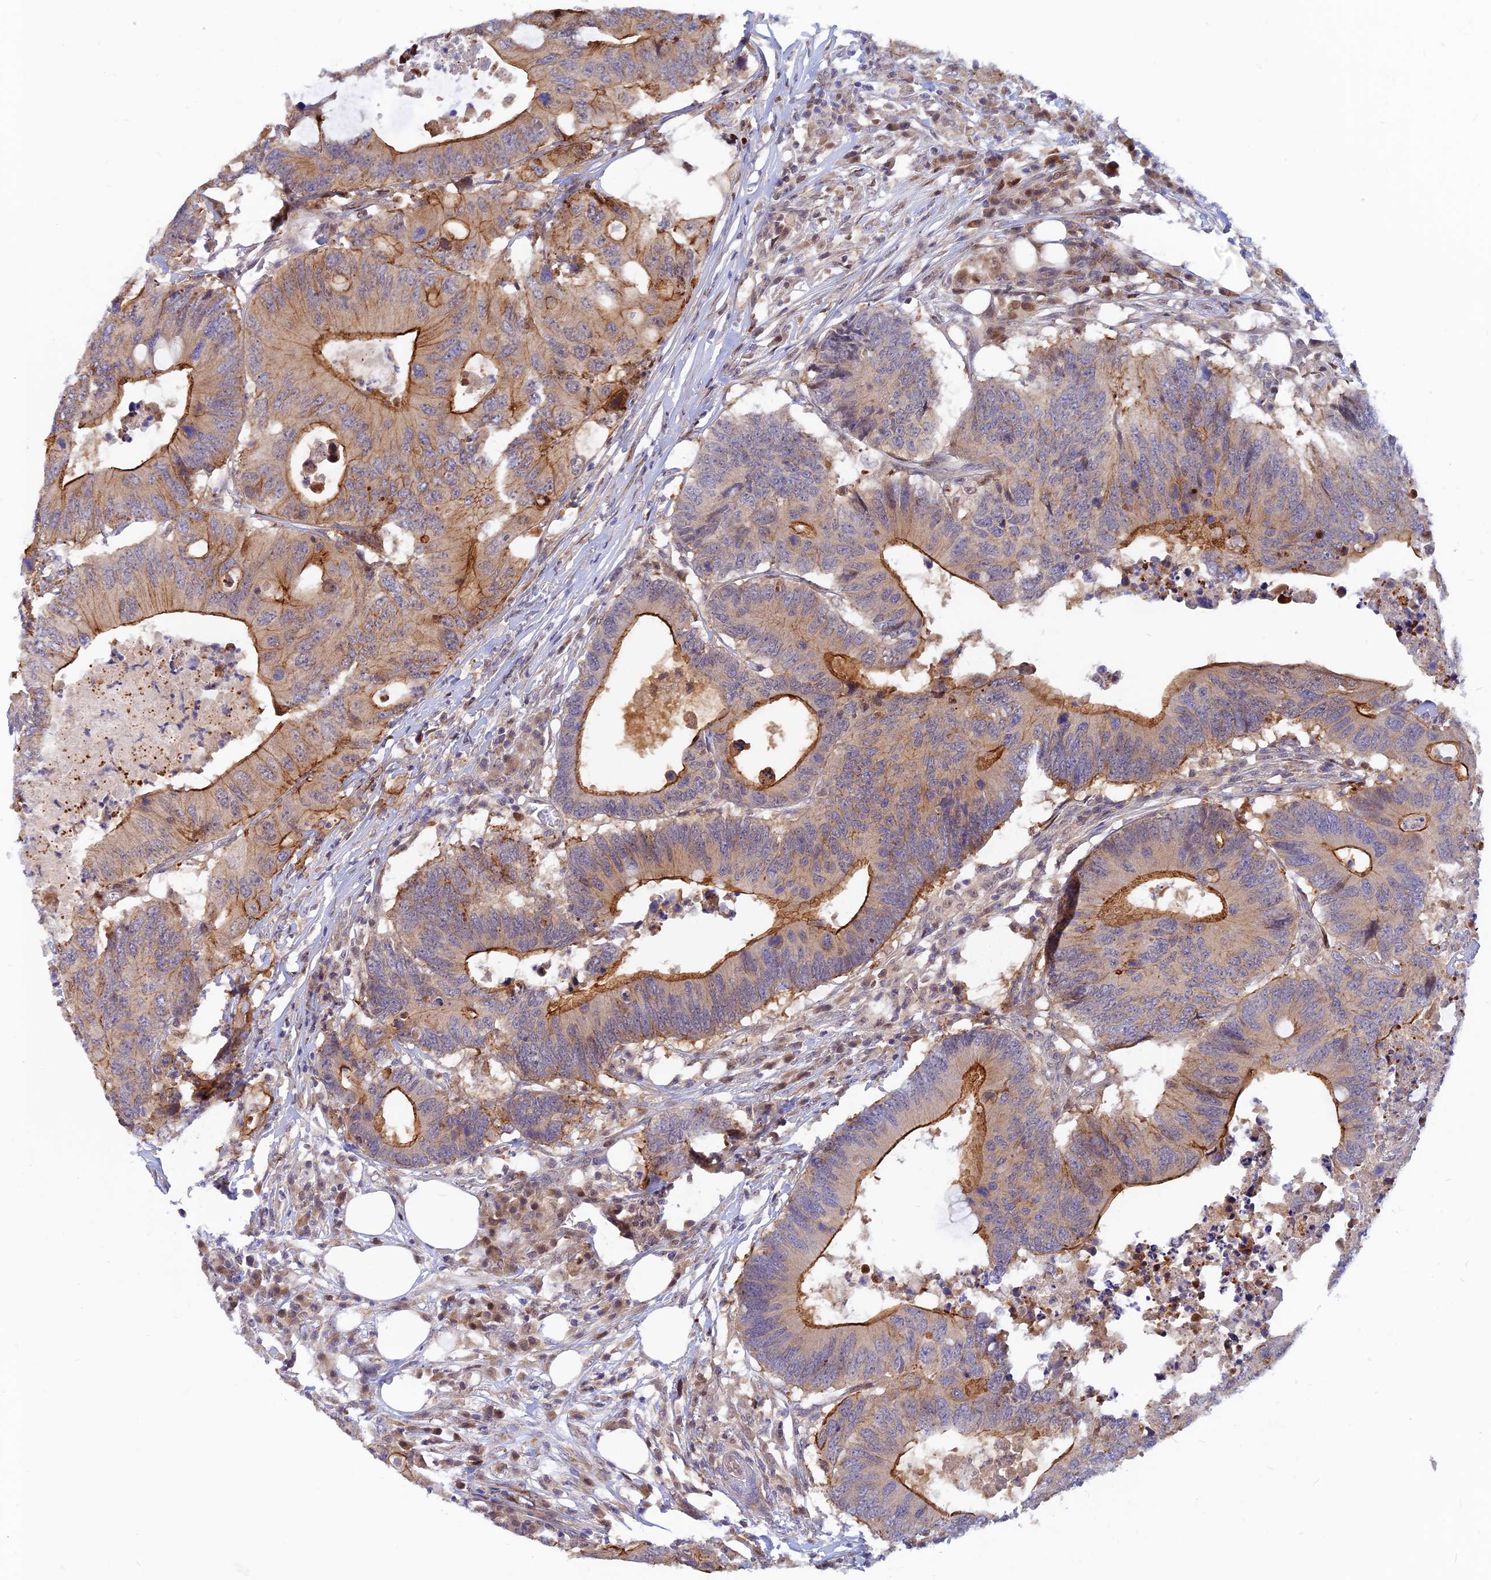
{"staining": {"intensity": "strong", "quantity": "25%-75%", "location": "cytoplasmic/membranous"}, "tissue": "colorectal cancer", "cell_type": "Tumor cells", "image_type": "cancer", "snomed": [{"axis": "morphology", "description": "Adenocarcinoma, NOS"}, {"axis": "topography", "description": "Colon"}], "caption": "Colorectal cancer (adenocarcinoma) stained for a protein (brown) demonstrates strong cytoplasmic/membranous positive staining in approximately 25%-75% of tumor cells.", "gene": "DNAJC16", "patient": {"sex": "male", "age": 71}}